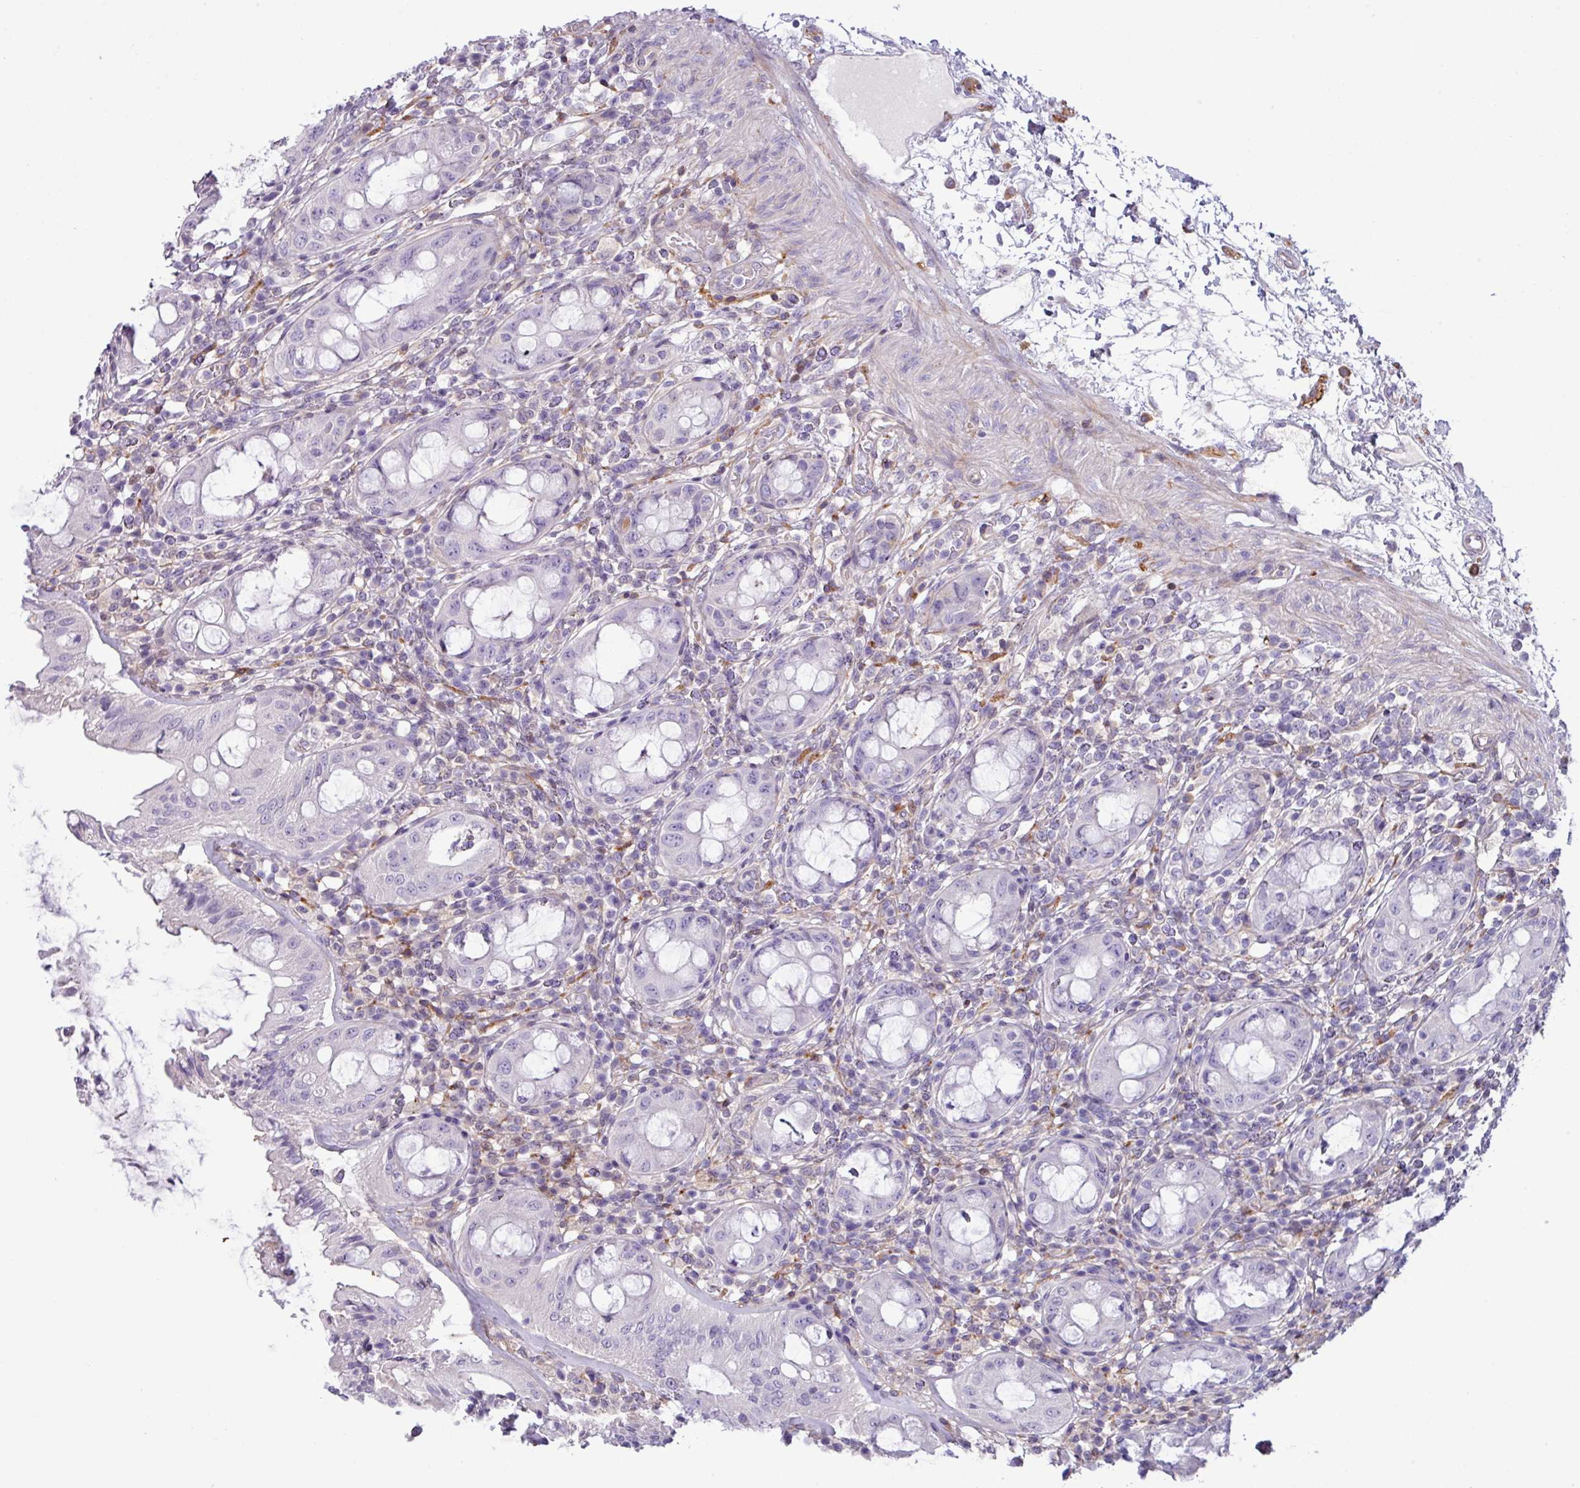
{"staining": {"intensity": "negative", "quantity": "none", "location": "none"}, "tissue": "rectum", "cell_type": "Glandular cells", "image_type": "normal", "snomed": [{"axis": "morphology", "description": "Normal tissue, NOS"}, {"axis": "topography", "description": "Rectum"}], "caption": "IHC of unremarkable rectum exhibits no staining in glandular cells.", "gene": "KIRREL3", "patient": {"sex": "female", "age": 57}}